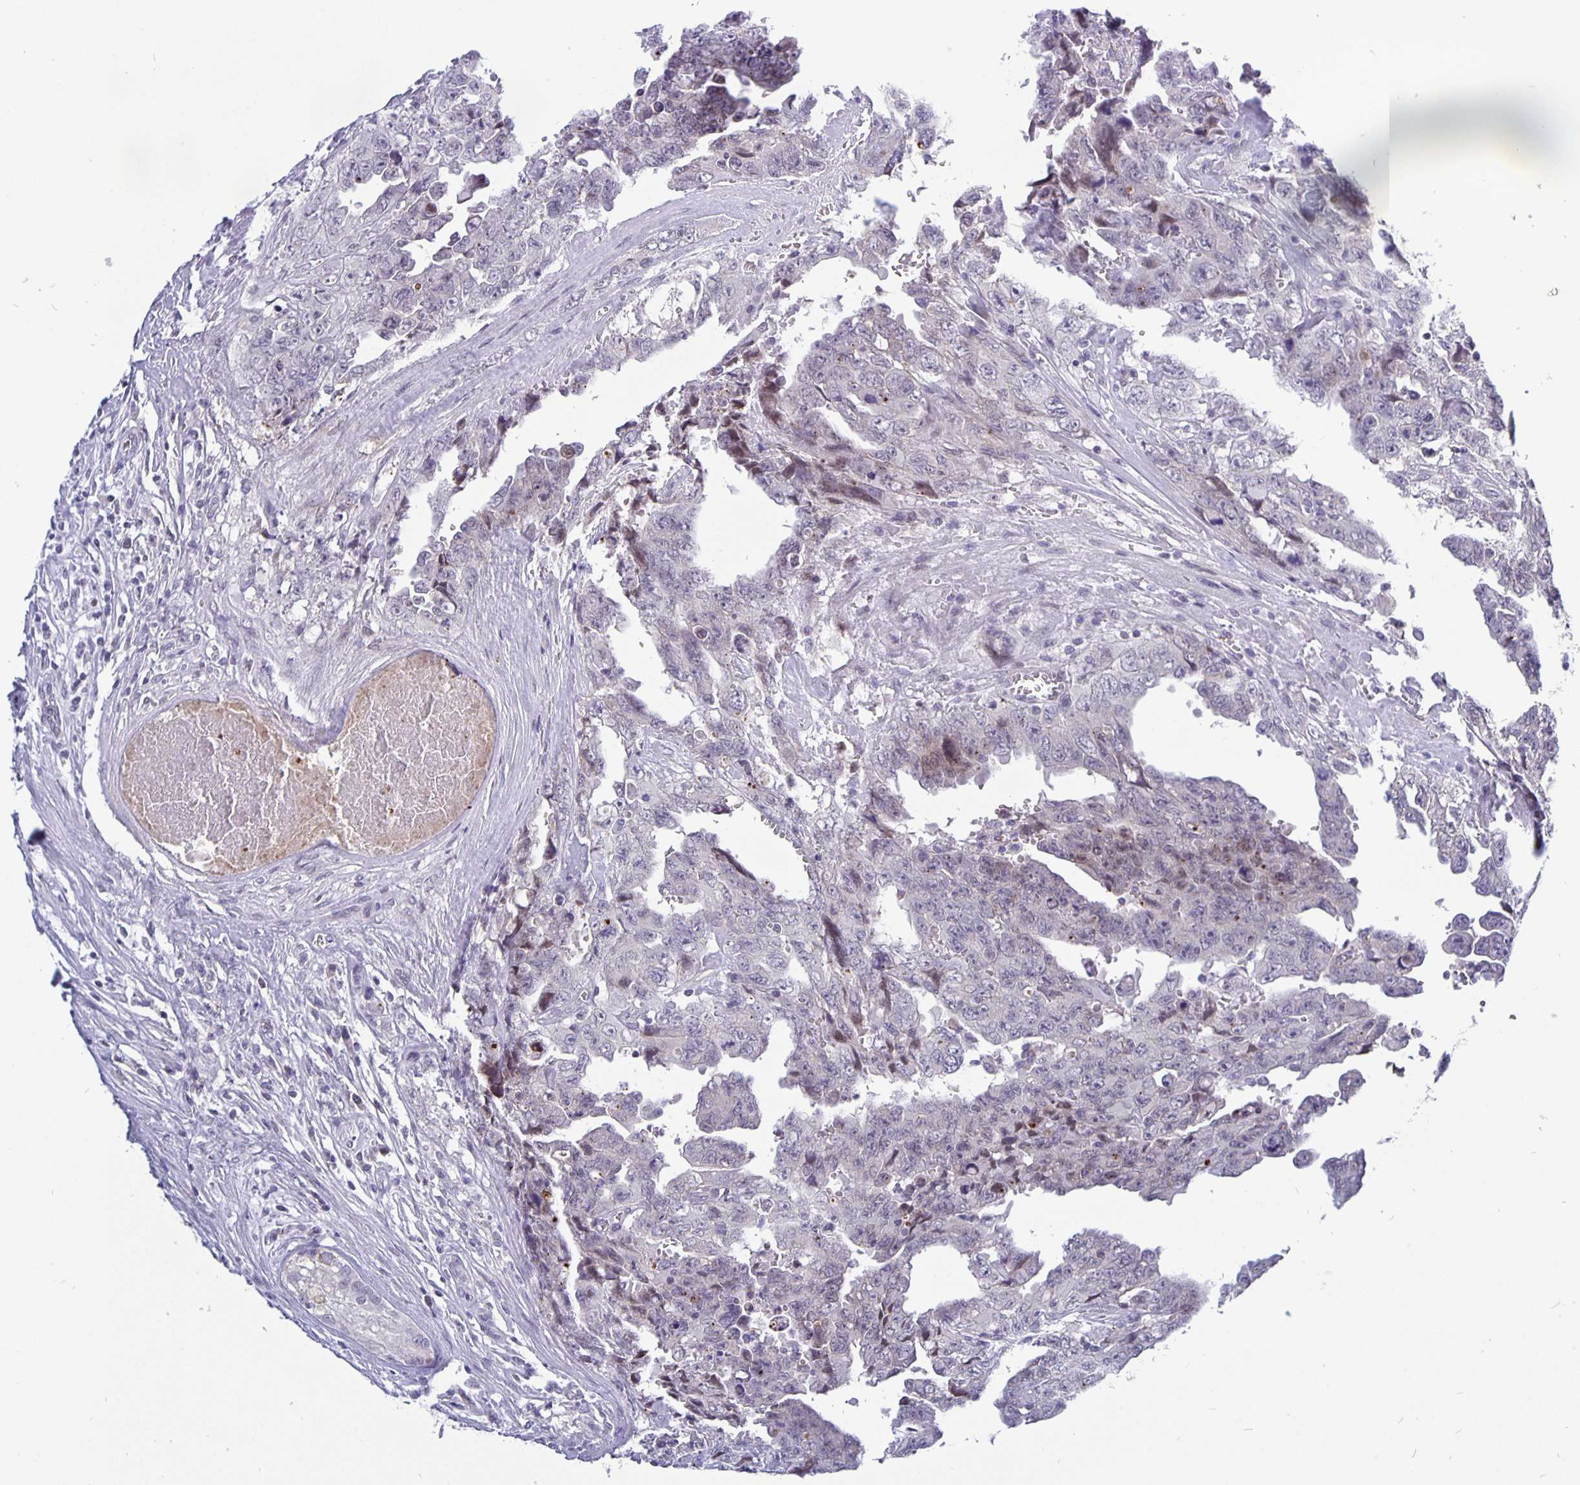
{"staining": {"intensity": "negative", "quantity": "none", "location": "none"}, "tissue": "testis cancer", "cell_type": "Tumor cells", "image_type": "cancer", "snomed": [{"axis": "morphology", "description": "Carcinoma, Embryonal, NOS"}, {"axis": "topography", "description": "Testis"}], "caption": "Testis cancer (embryonal carcinoma) stained for a protein using immunohistochemistry (IHC) displays no positivity tumor cells.", "gene": "ERBB2", "patient": {"sex": "male", "age": 24}}